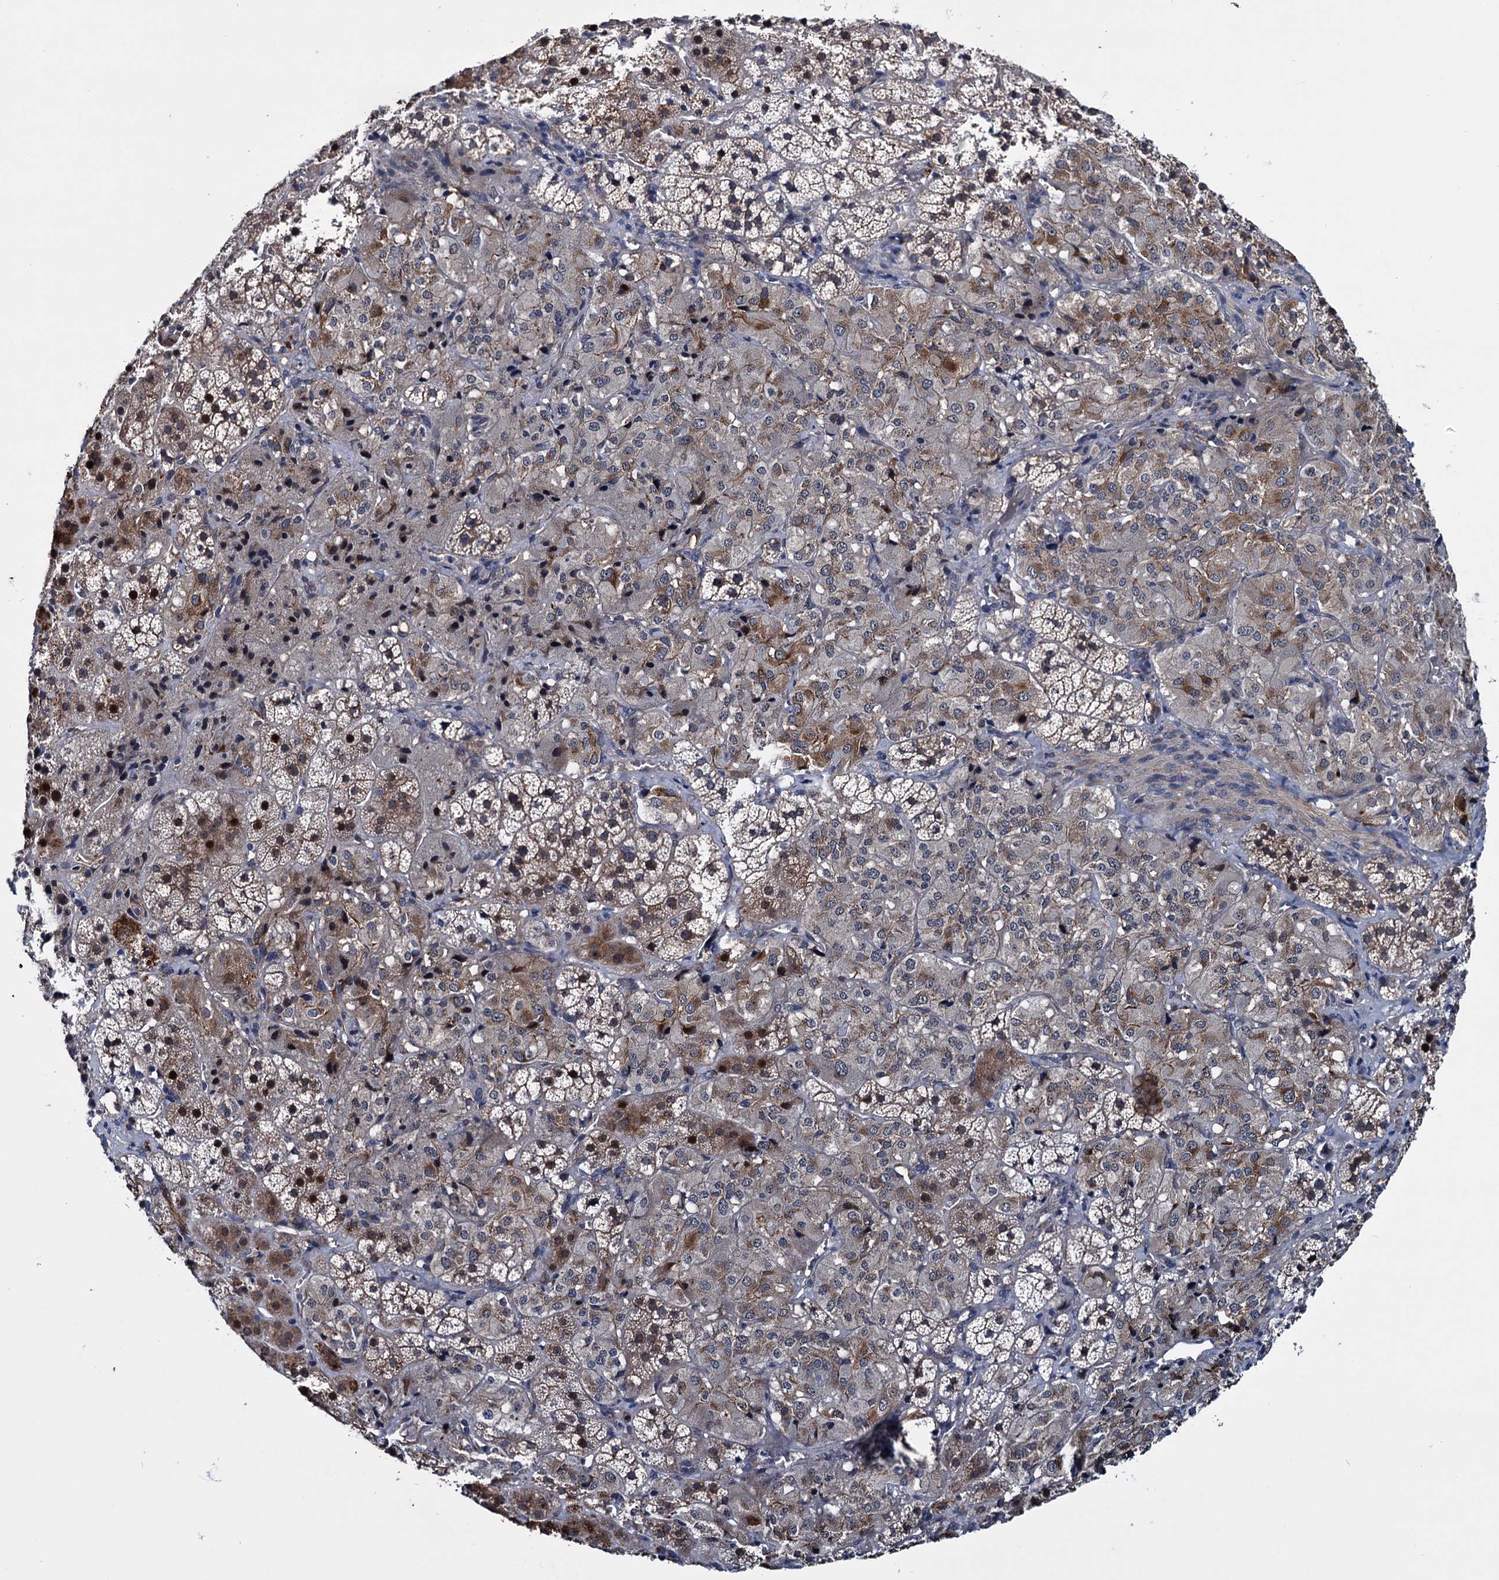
{"staining": {"intensity": "moderate", "quantity": "<25%", "location": "cytoplasmic/membranous"}, "tissue": "adrenal gland", "cell_type": "Glandular cells", "image_type": "normal", "snomed": [{"axis": "morphology", "description": "Normal tissue, NOS"}, {"axis": "topography", "description": "Adrenal gland"}], "caption": "Immunohistochemical staining of unremarkable adrenal gland shows low levels of moderate cytoplasmic/membranous staining in approximately <25% of glandular cells. (Brightfield microscopy of DAB IHC at high magnification).", "gene": "EYA4", "patient": {"sex": "female", "age": 44}}